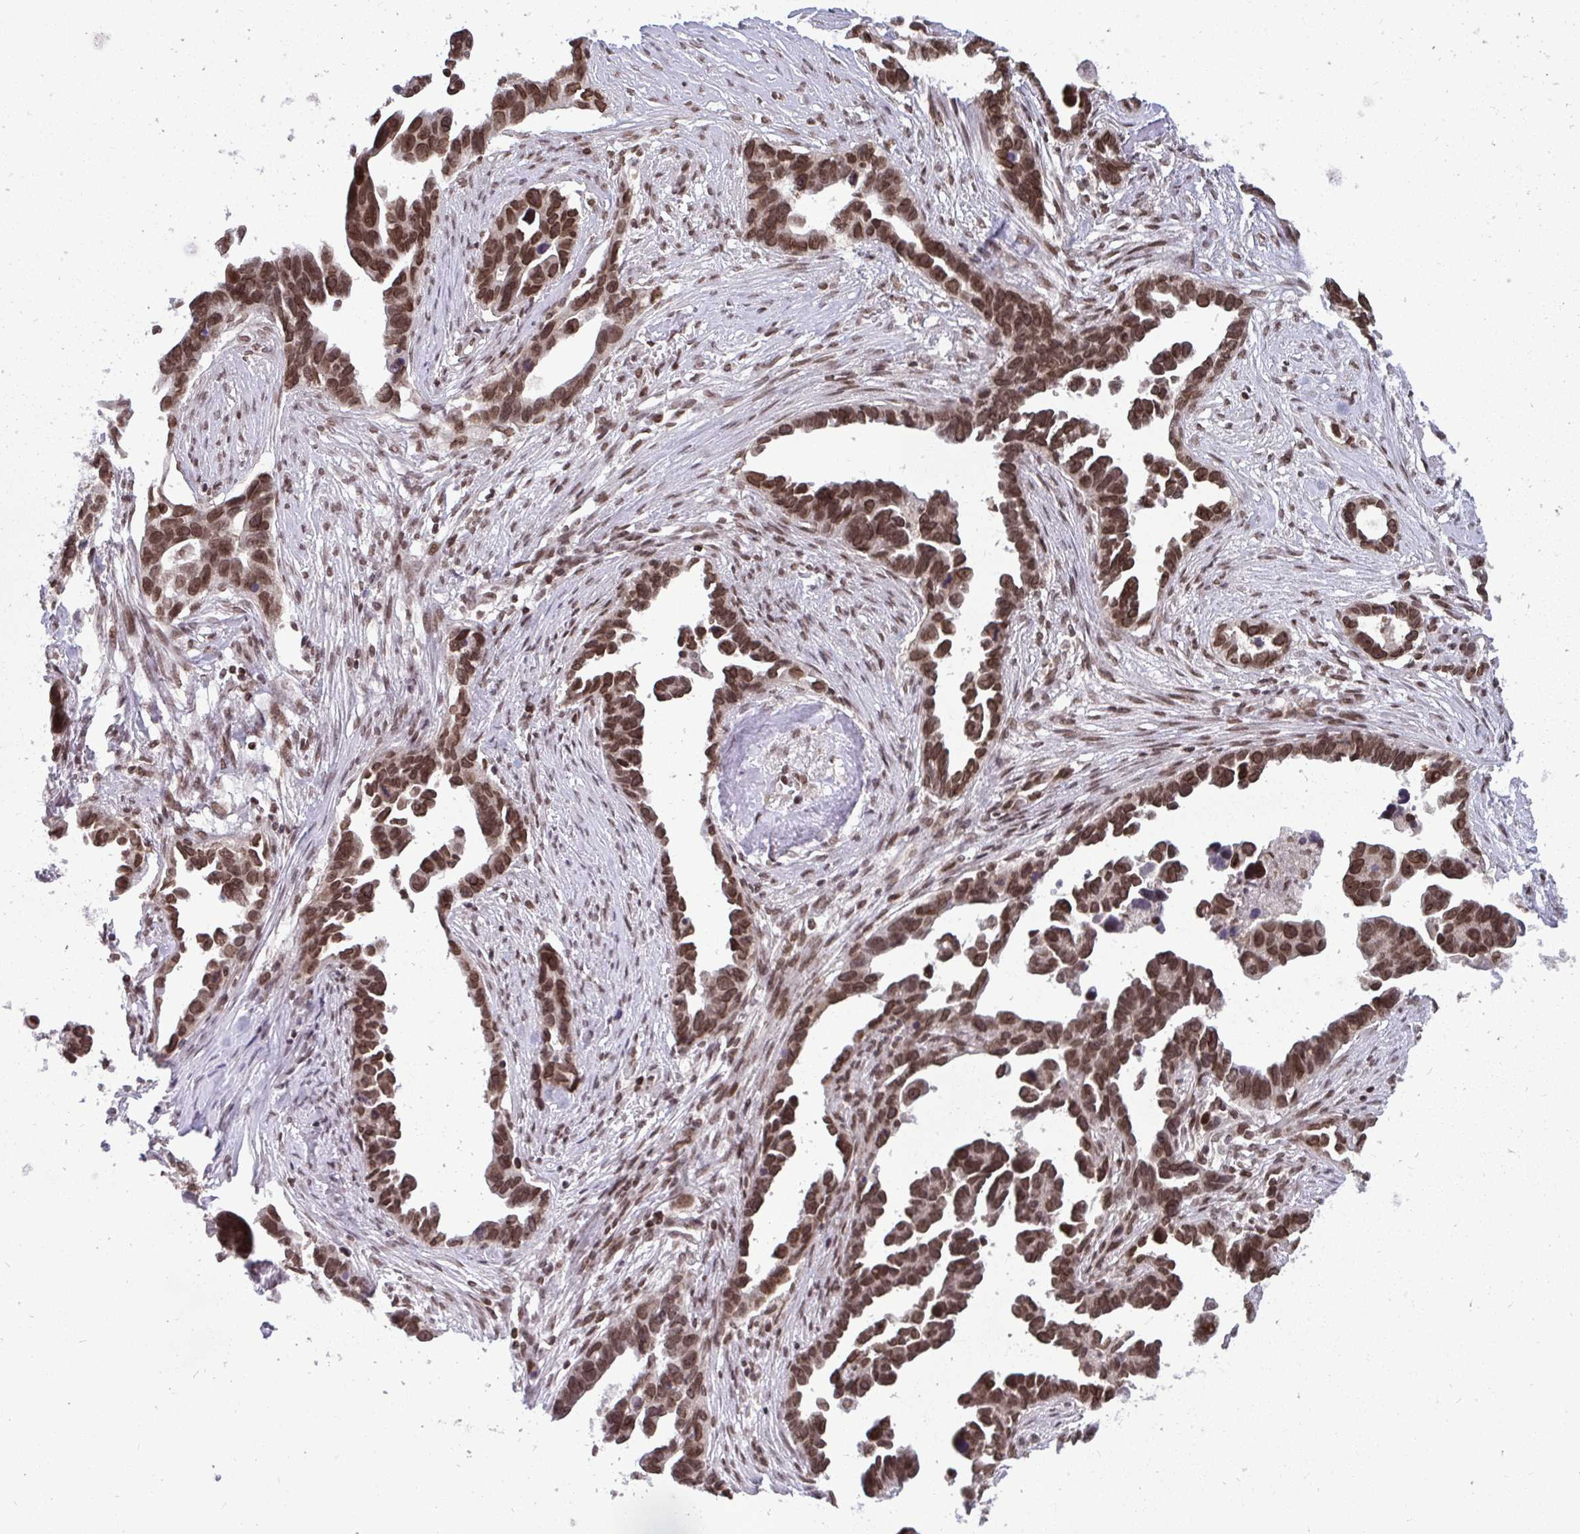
{"staining": {"intensity": "moderate", "quantity": ">75%", "location": "nuclear"}, "tissue": "ovarian cancer", "cell_type": "Tumor cells", "image_type": "cancer", "snomed": [{"axis": "morphology", "description": "Cystadenocarcinoma, serous, NOS"}, {"axis": "topography", "description": "Ovary"}], "caption": "A micrograph showing moderate nuclear staining in approximately >75% of tumor cells in serous cystadenocarcinoma (ovarian), as visualized by brown immunohistochemical staining.", "gene": "JPT1", "patient": {"sex": "female", "age": 54}}